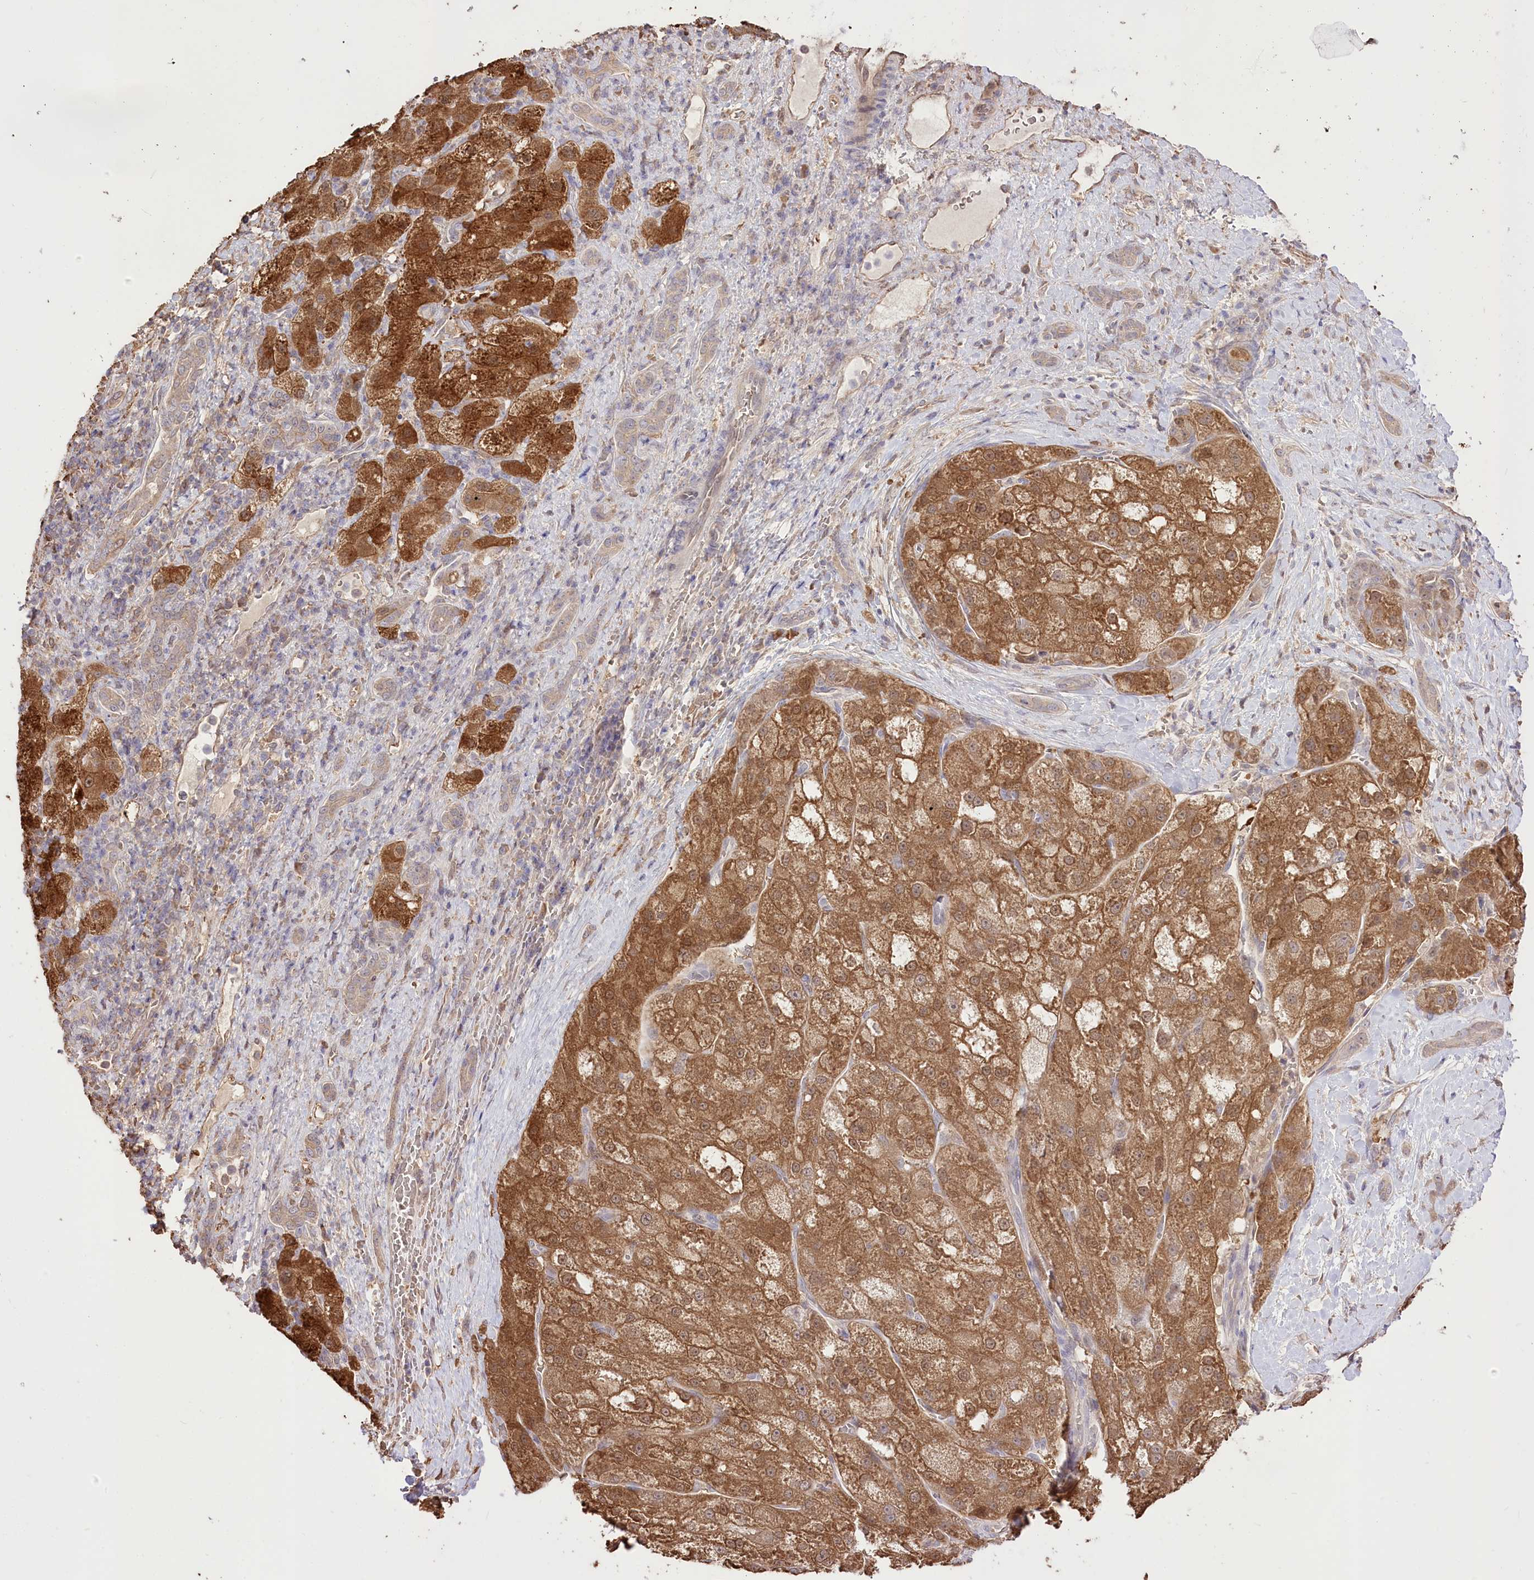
{"staining": {"intensity": "moderate", "quantity": ">75%", "location": "cytoplasmic/membranous"}, "tissue": "liver cancer", "cell_type": "Tumor cells", "image_type": "cancer", "snomed": [{"axis": "morphology", "description": "Normal tissue, NOS"}, {"axis": "morphology", "description": "Carcinoma, Hepatocellular, NOS"}, {"axis": "topography", "description": "Liver"}], "caption": "Human hepatocellular carcinoma (liver) stained with a protein marker reveals moderate staining in tumor cells.", "gene": "R3HDM2", "patient": {"sex": "male", "age": 57}}